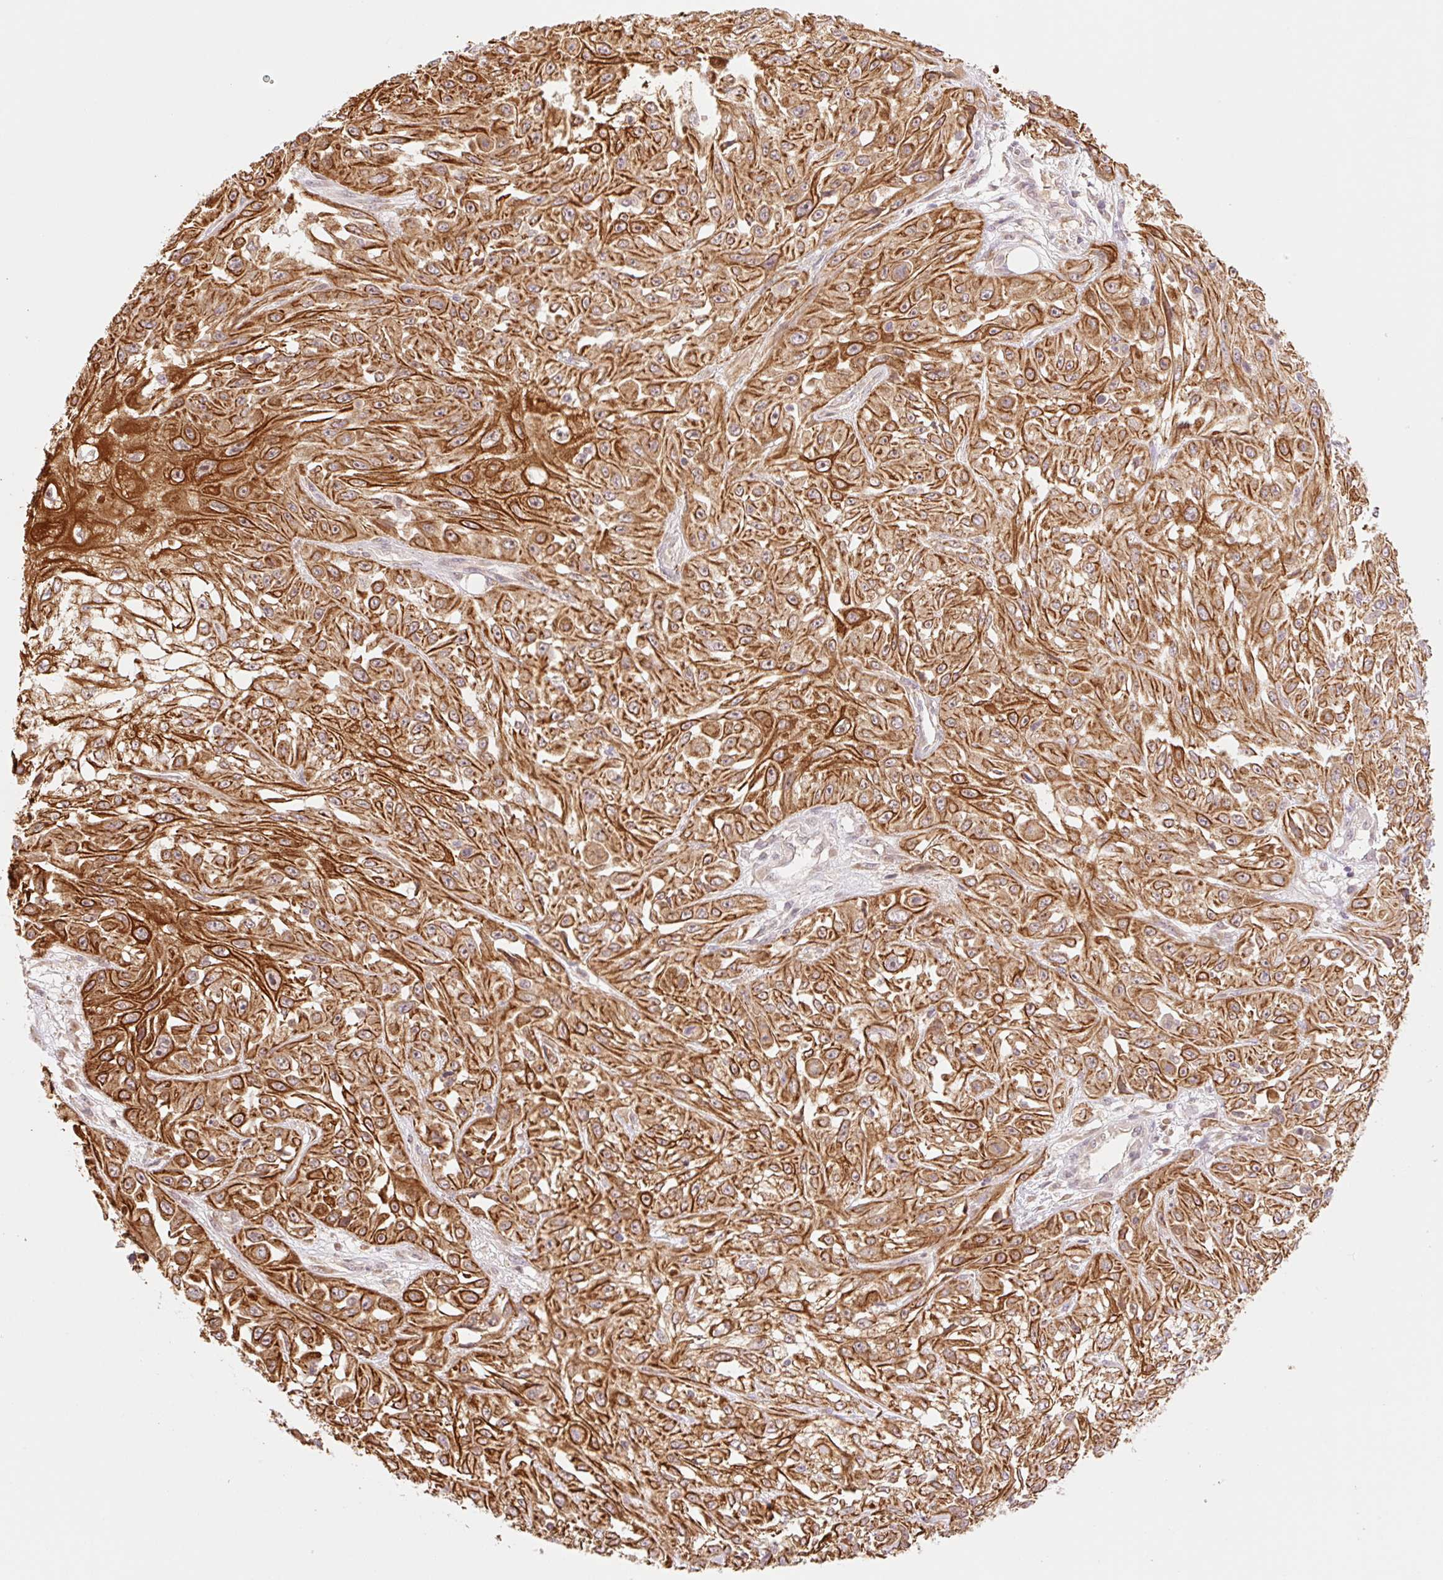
{"staining": {"intensity": "strong", "quantity": ">75%", "location": "cytoplasmic/membranous"}, "tissue": "skin cancer", "cell_type": "Tumor cells", "image_type": "cancer", "snomed": [{"axis": "morphology", "description": "Squamous cell carcinoma, NOS"}, {"axis": "morphology", "description": "Squamous cell carcinoma, metastatic, NOS"}, {"axis": "topography", "description": "Skin"}, {"axis": "topography", "description": "Lymph node"}], "caption": "This is a histology image of immunohistochemistry staining of skin metastatic squamous cell carcinoma, which shows strong positivity in the cytoplasmic/membranous of tumor cells.", "gene": "YJU2B", "patient": {"sex": "male", "age": 75}}